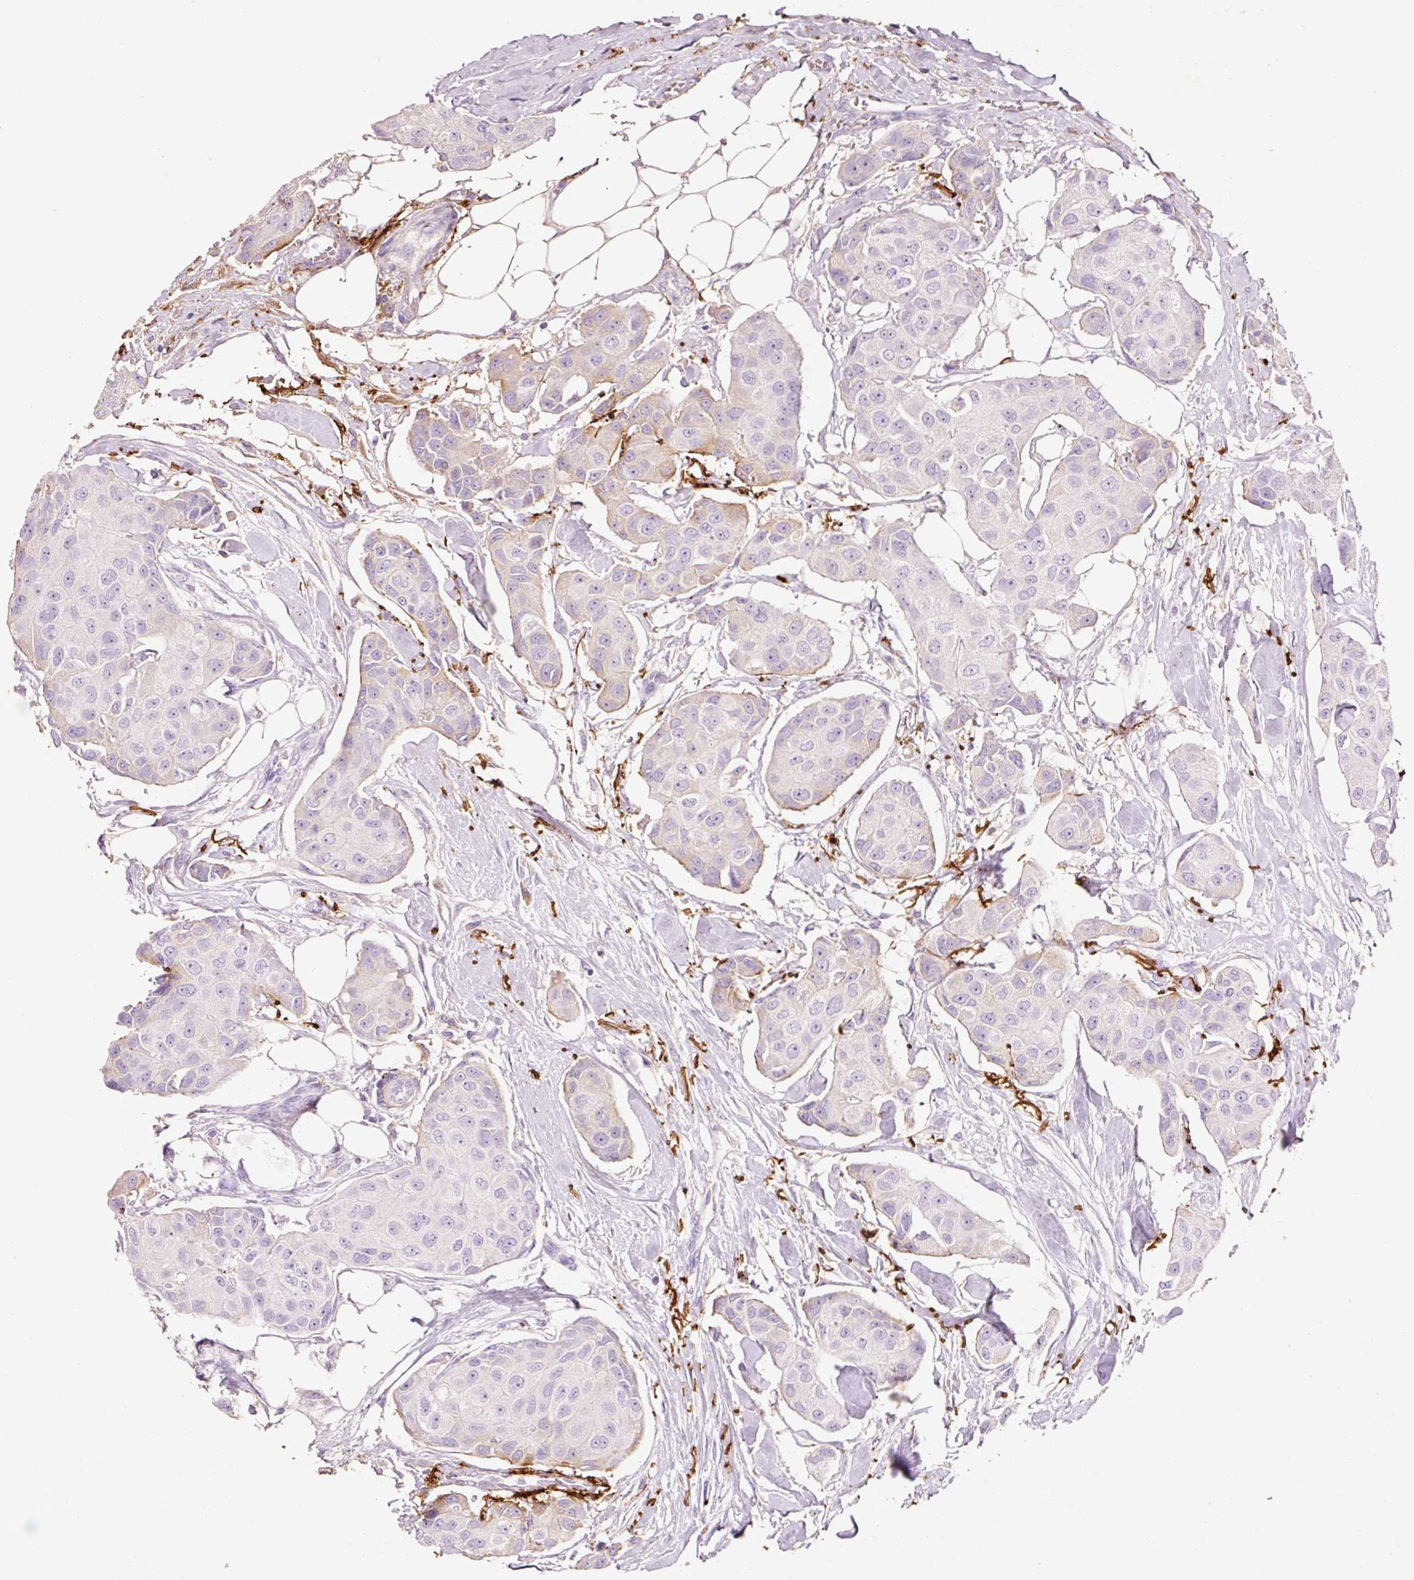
{"staining": {"intensity": "negative", "quantity": "none", "location": "none"}, "tissue": "breast cancer", "cell_type": "Tumor cells", "image_type": "cancer", "snomed": [{"axis": "morphology", "description": "Duct carcinoma"}, {"axis": "topography", "description": "Breast"}, {"axis": "topography", "description": "Lymph node"}], "caption": "Immunohistochemical staining of breast cancer reveals no significant positivity in tumor cells.", "gene": "MFAP4", "patient": {"sex": "female", "age": 80}}